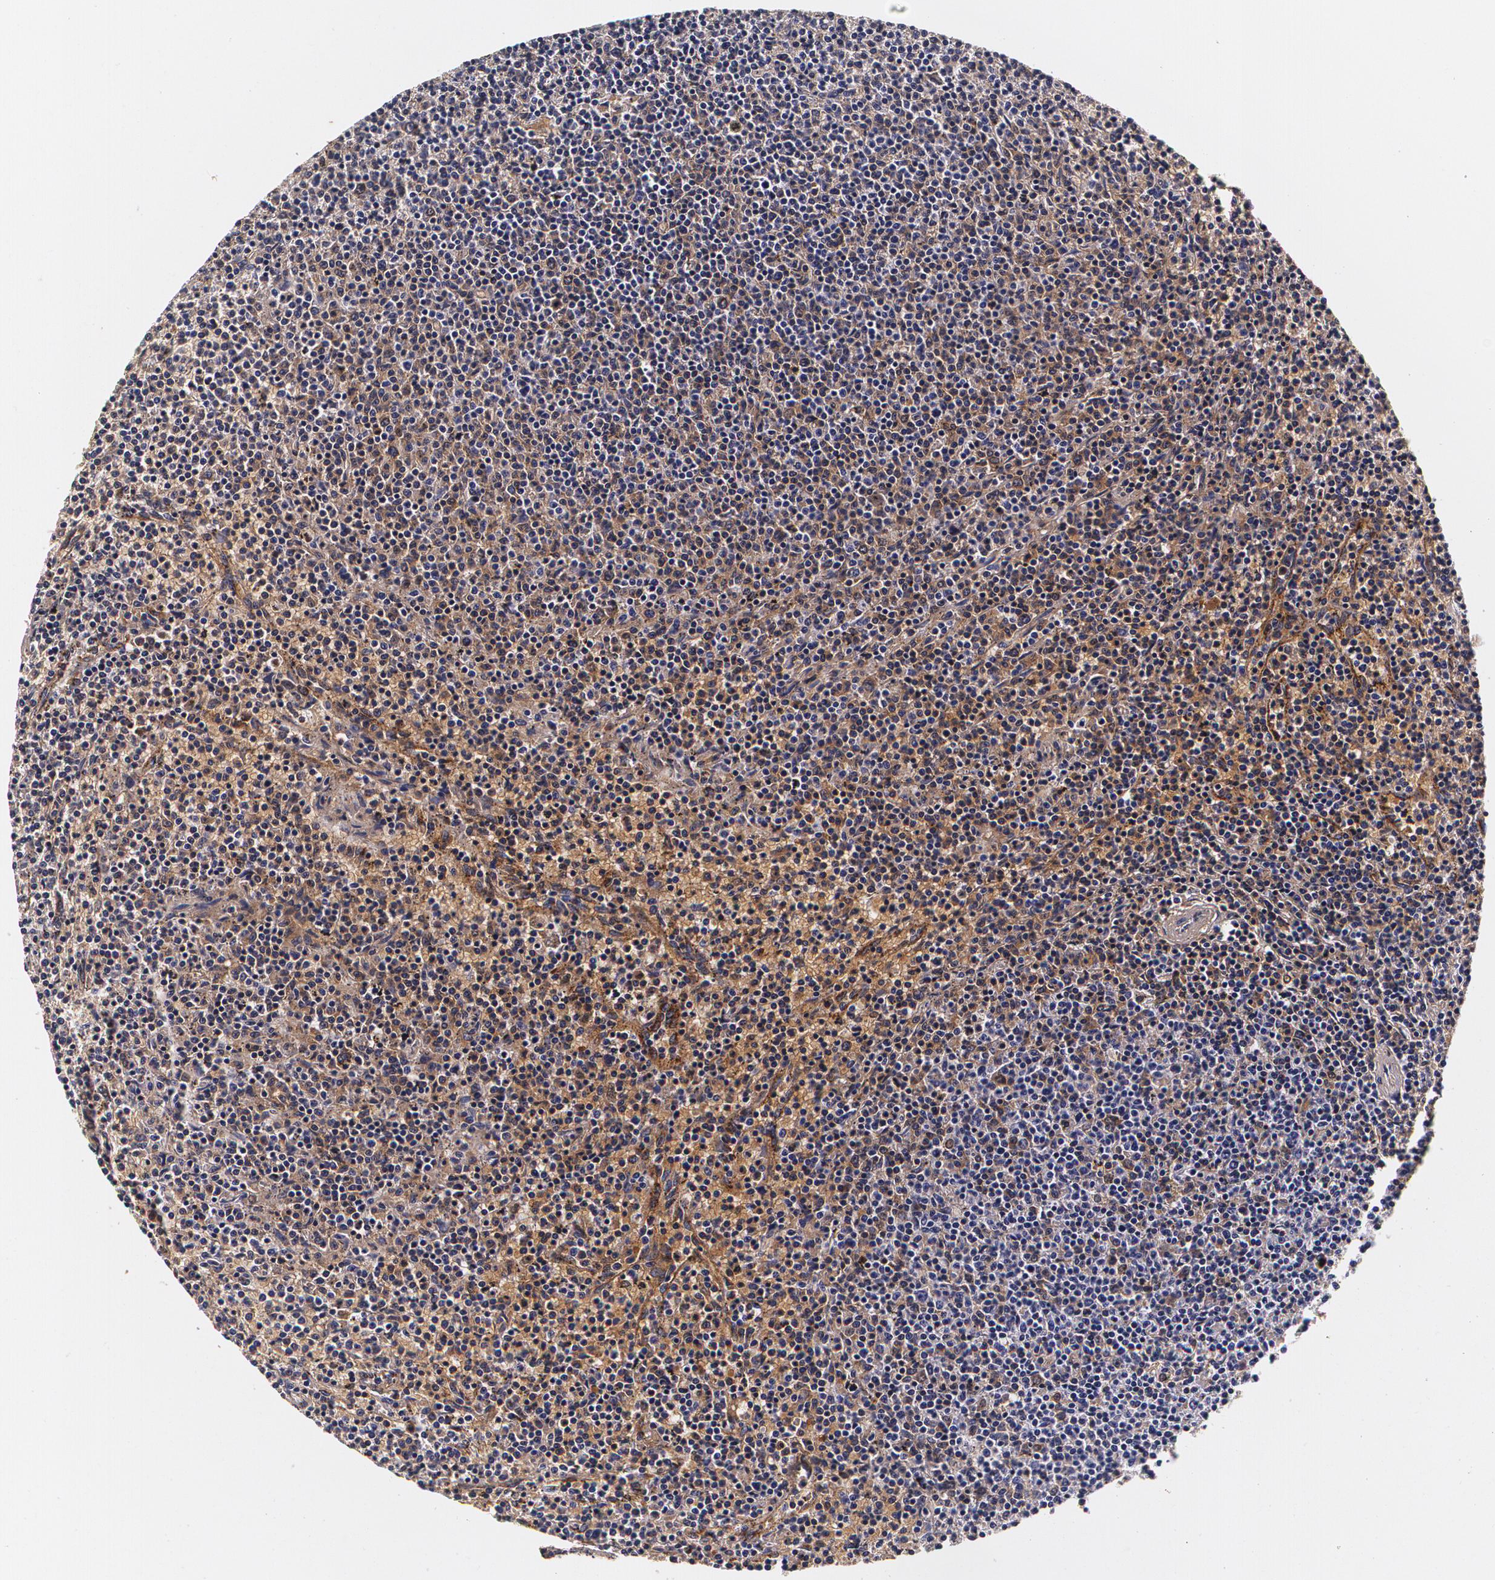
{"staining": {"intensity": "negative", "quantity": "none", "location": "none"}, "tissue": "lymphoma", "cell_type": "Tumor cells", "image_type": "cancer", "snomed": [{"axis": "morphology", "description": "Malignant lymphoma, non-Hodgkin's type, Low grade"}, {"axis": "topography", "description": "Spleen"}], "caption": "A high-resolution micrograph shows immunohistochemistry staining of lymphoma, which displays no significant positivity in tumor cells.", "gene": "TTR", "patient": {"sex": "female", "age": 50}}